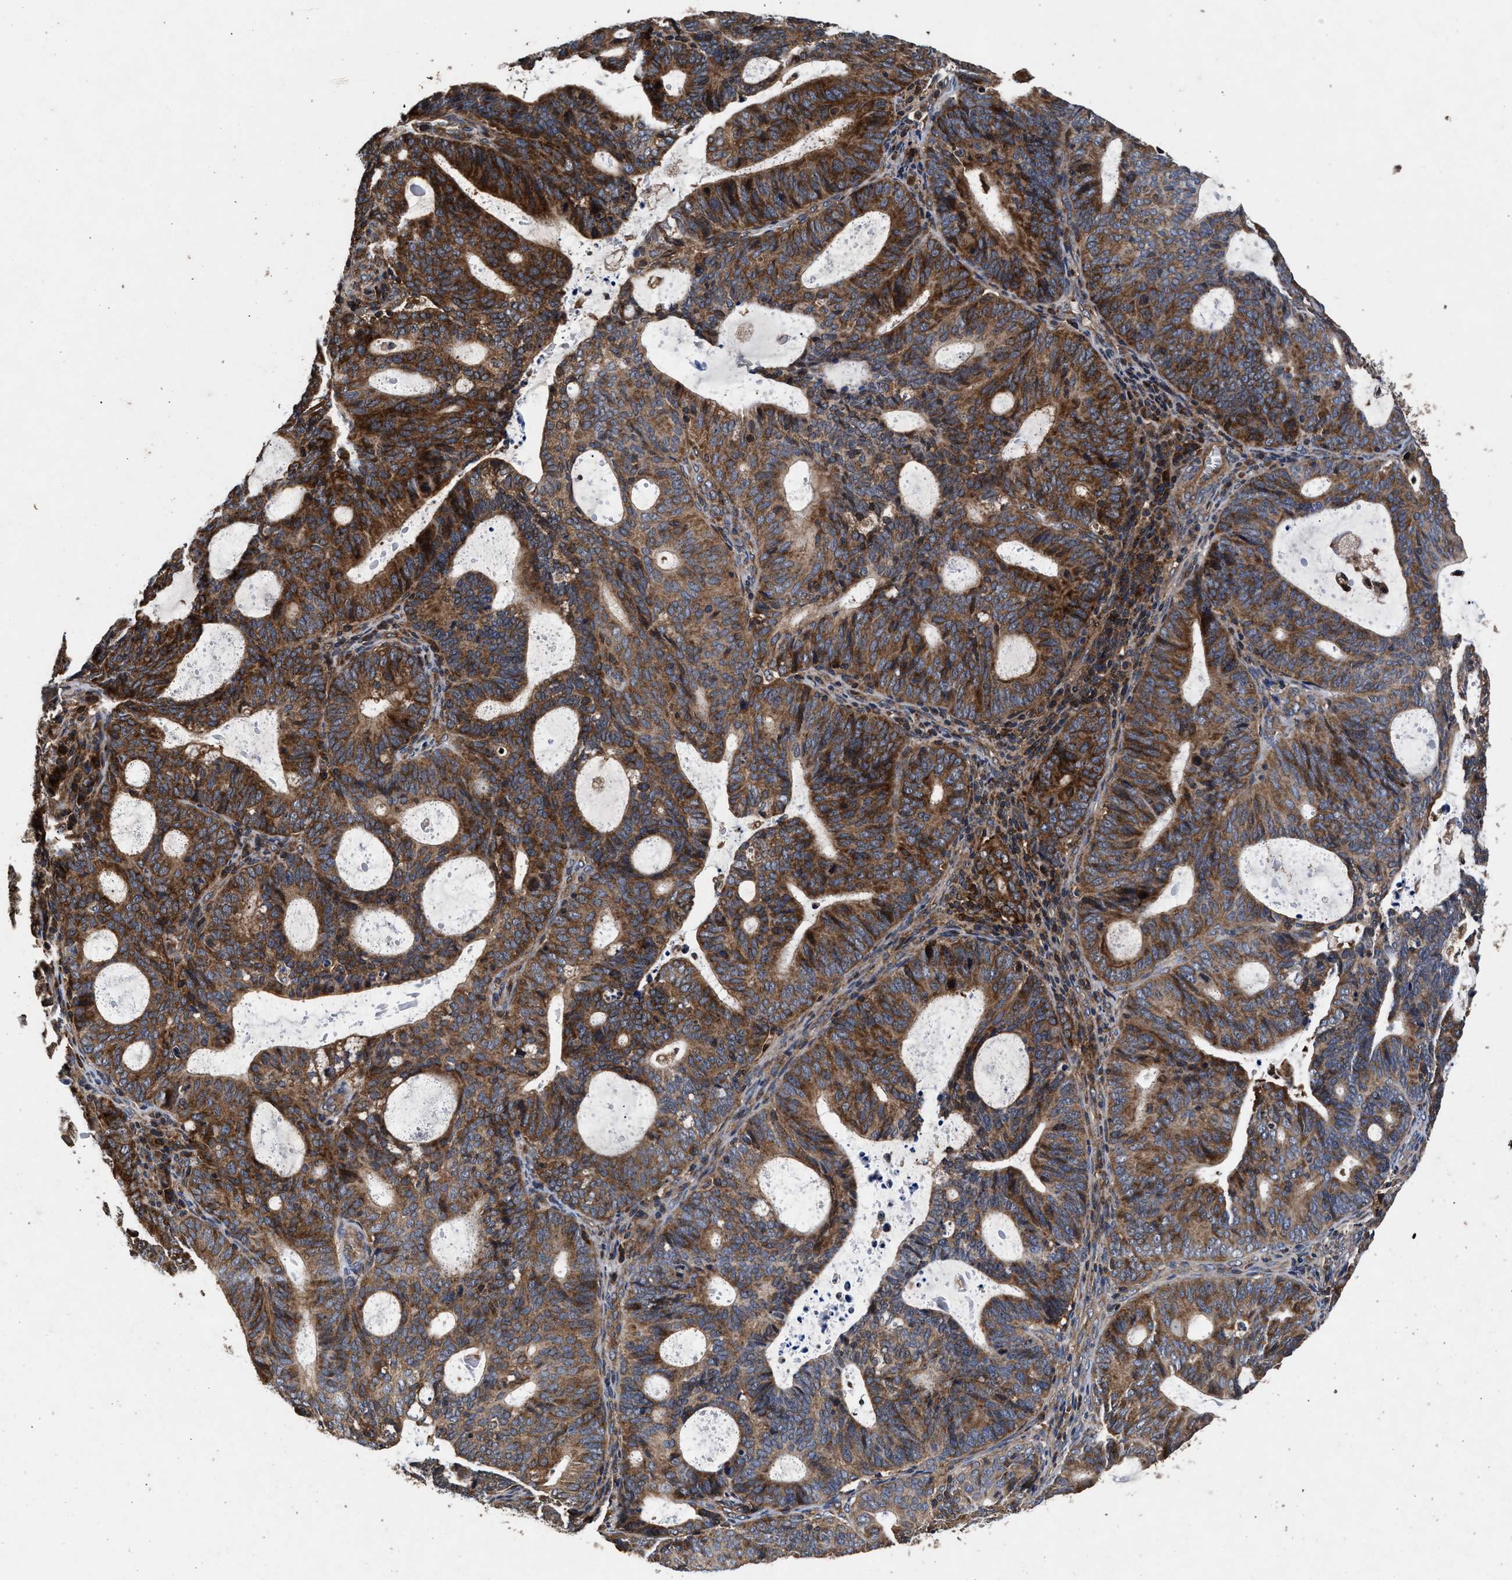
{"staining": {"intensity": "strong", "quantity": ">75%", "location": "cytoplasmic/membranous"}, "tissue": "endometrial cancer", "cell_type": "Tumor cells", "image_type": "cancer", "snomed": [{"axis": "morphology", "description": "Adenocarcinoma, NOS"}, {"axis": "topography", "description": "Uterus"}], "caption": "Adenocarcinoma (endometrial) stained with a brown dye exhibits strong cytoplasmic/membranous positive positivity in about >75% of tumor cells.", "gene": "NFKB2", "patient": {"sex": "female", "age": 83}}